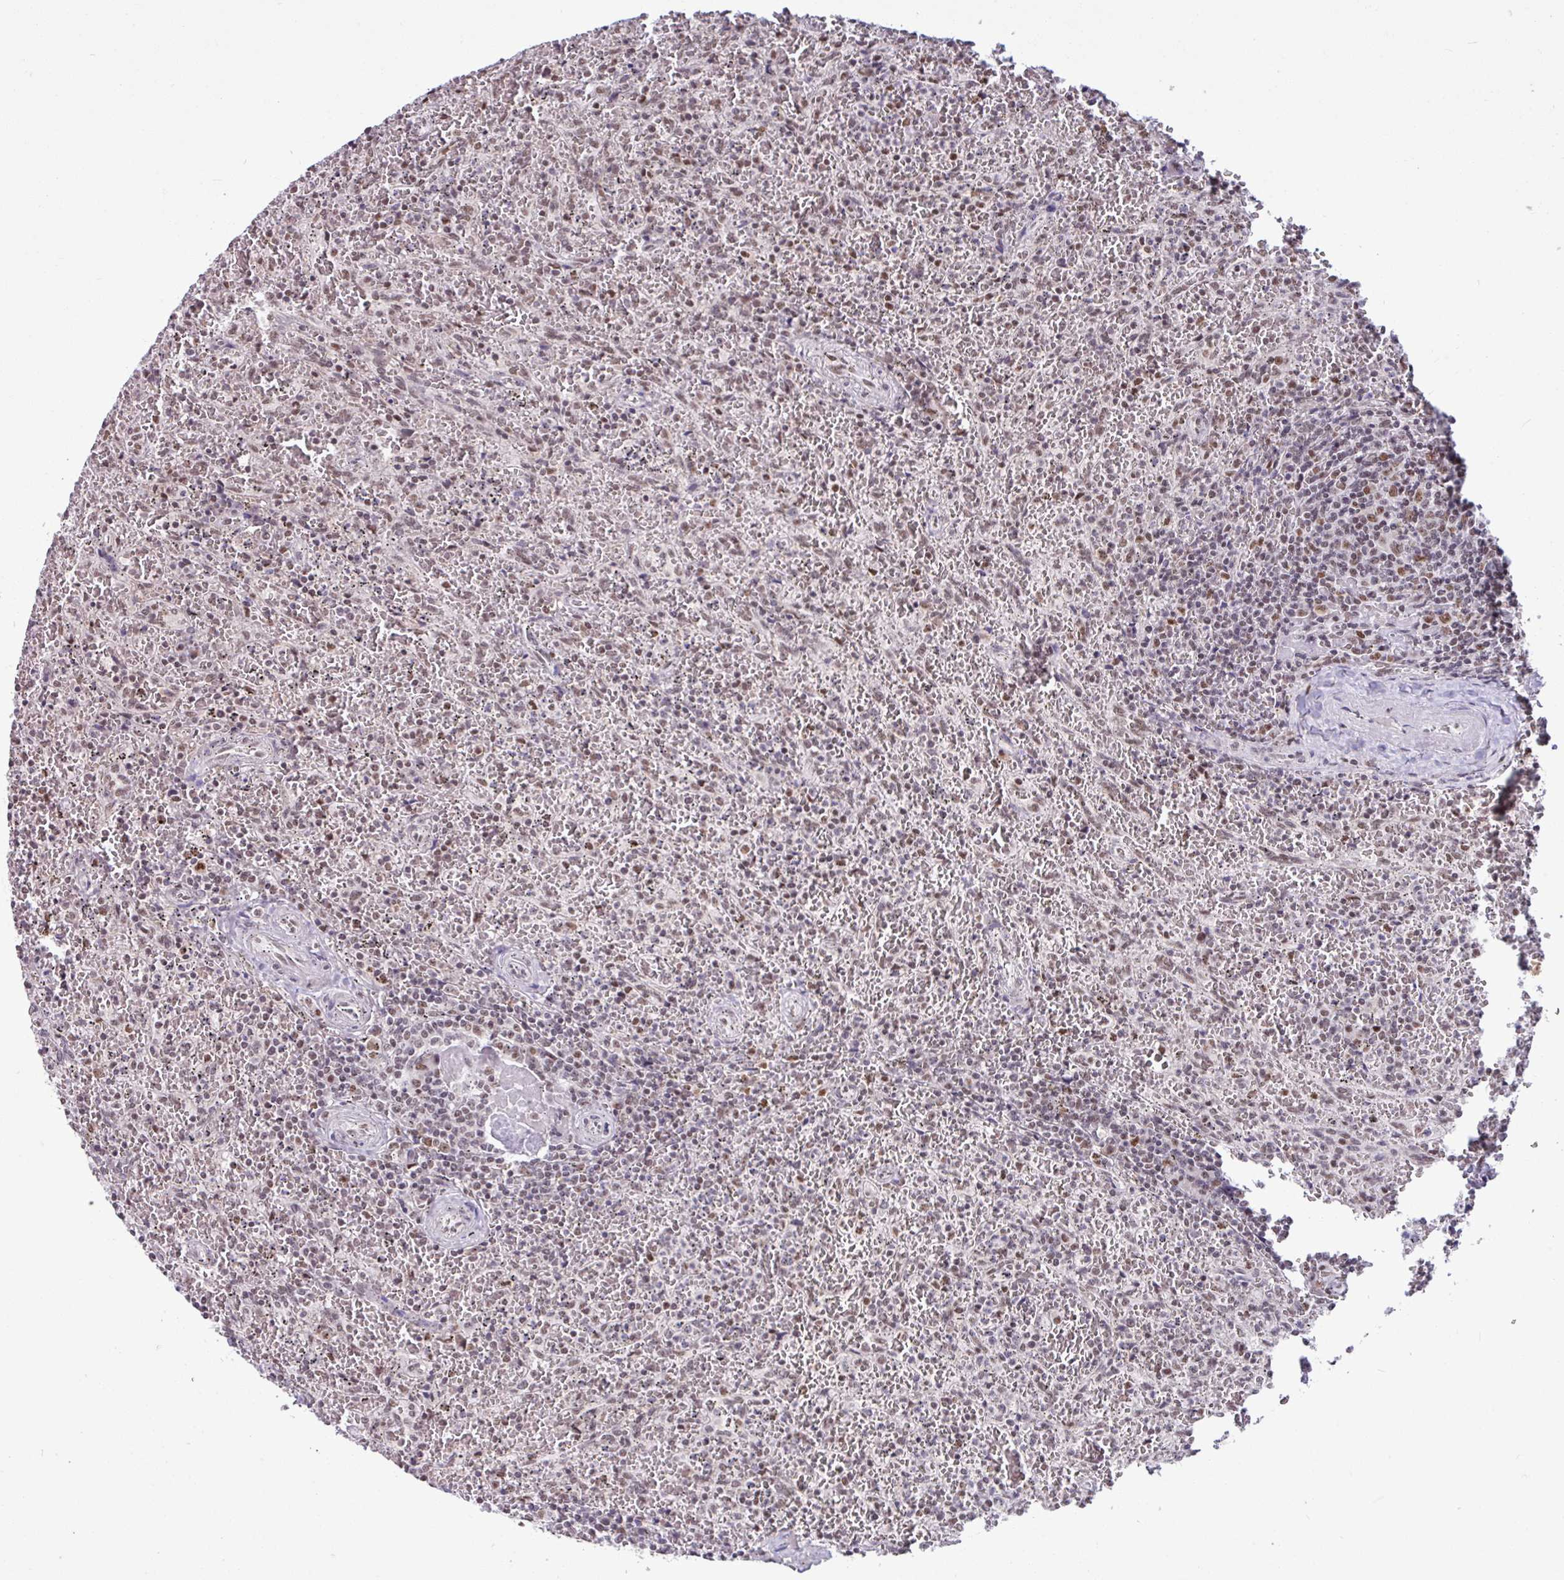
{"staining": {"intensity": "weak", "quantity": "25%-75%", "location": "nuclear"}, "tissue": "lymphoma", "cell_type": "Tumor cells", "image_type": "cancer", "snomed": [{"axis": "morphology", "description": "Malignant lymphoma, non-Hodgkin's type, Low grade"}, {"axis": "topography", "description": "Spleen"}], "caption": "Low-grade malignant lymphoma, non-Hodgkin's type stained for a protein exhibits weak nuclear positivity in tumor cells.", "gene": "TDG", "patient": {"sex": "female", "age": 64}}